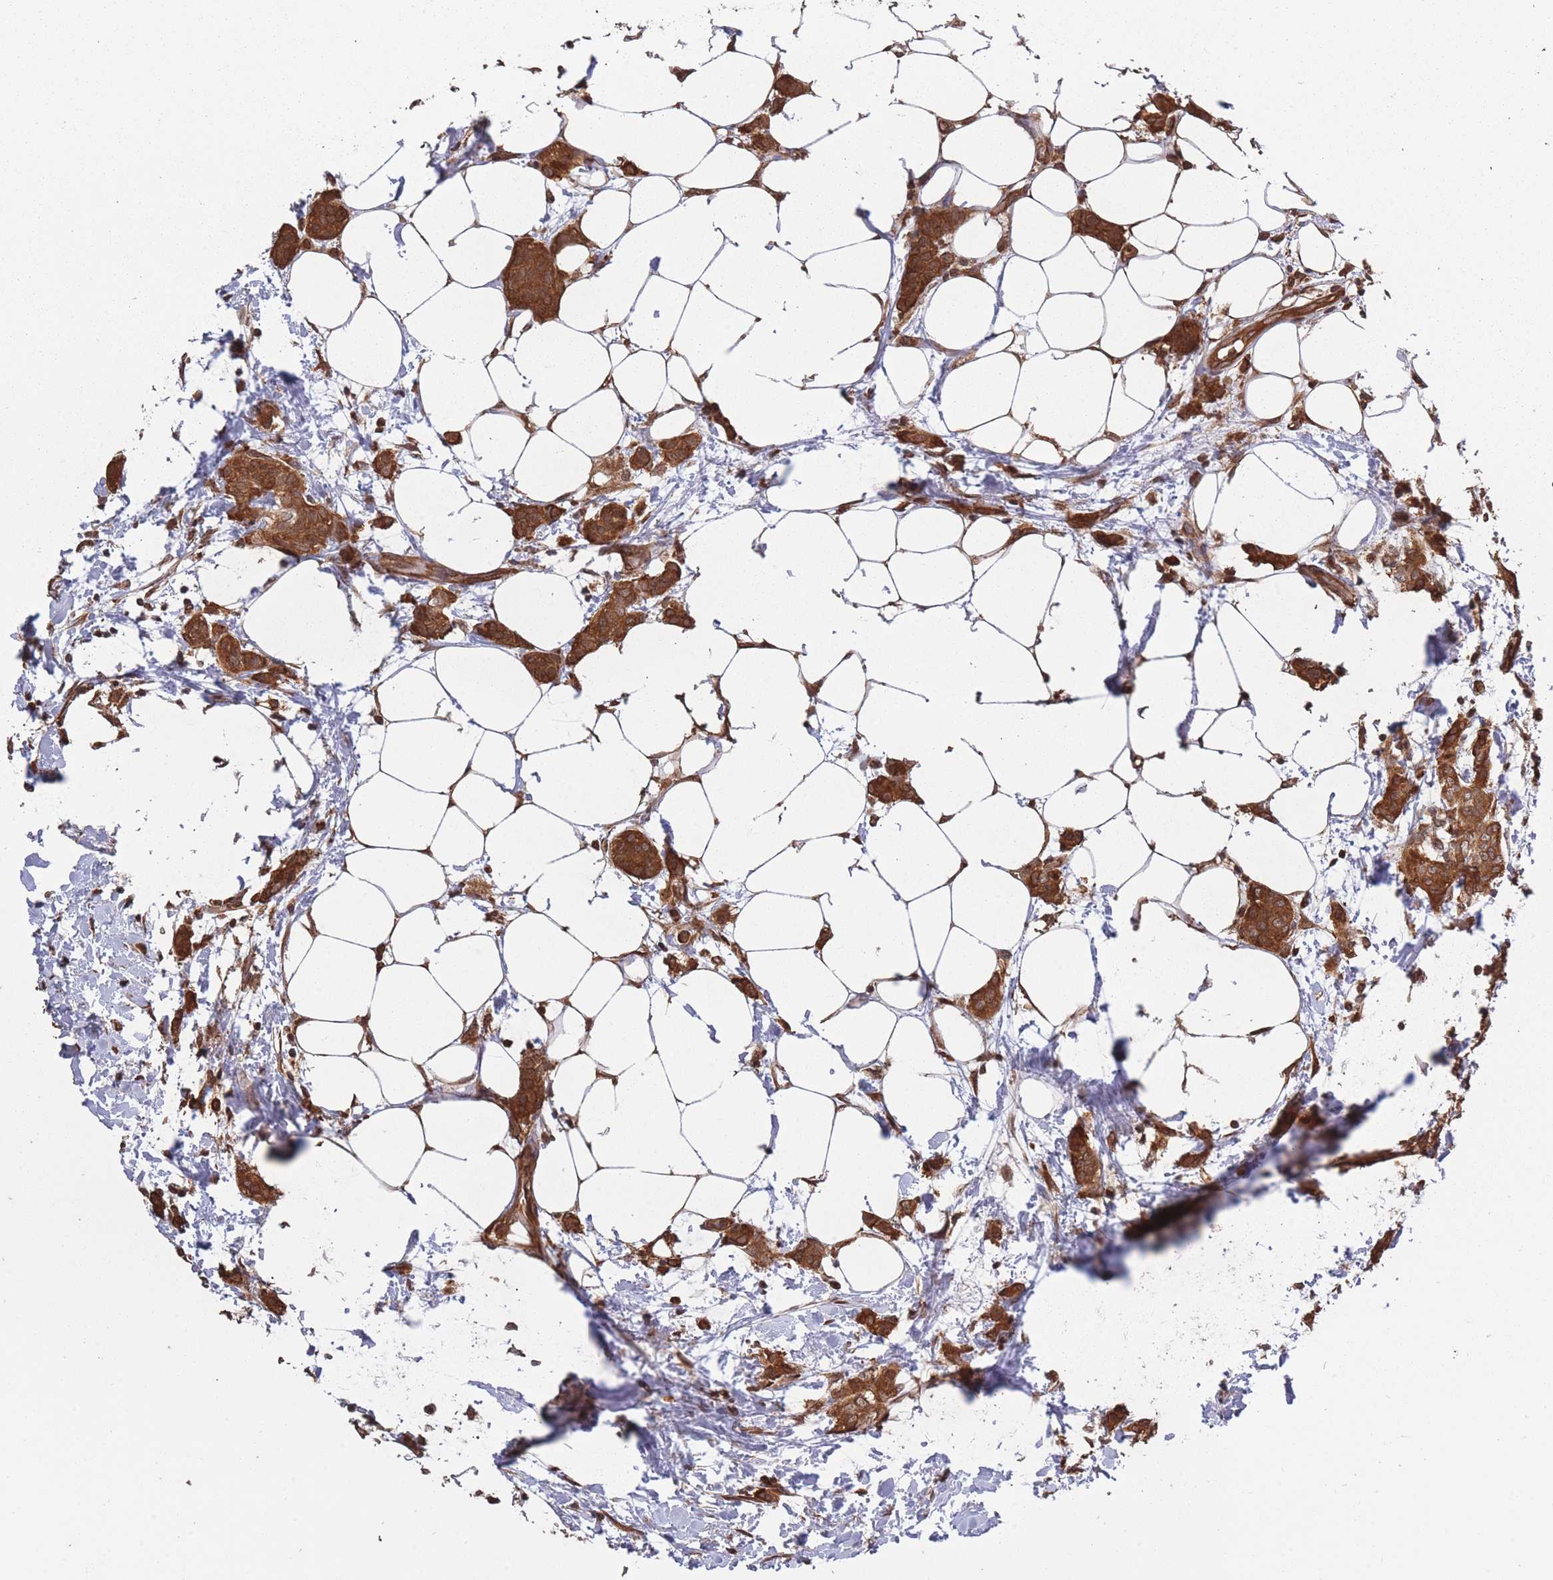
{"staining": {"intensity": "strong", "quantity": ">75%", "location": "cytoplasmic/membranous"}, "tissue": "breast cancer", "cell_type": "Tumor cells", "image_type": "cancer", "snomed": [{"axis": "morphology", "description": "Duct carcinoma"}, {"axis": "topography", "description": "Breast"}], "caption": "DAB (3,3'-diaminobenzidine) immunohistochemical staining of human breast cancer (invasive ductal carcinoma) reveals strong cytoplasmic/membranous protein staining in about >75% of tumor cells.", "gene": "ARL13B", "patient": {"sex": "female", "age": 72}}